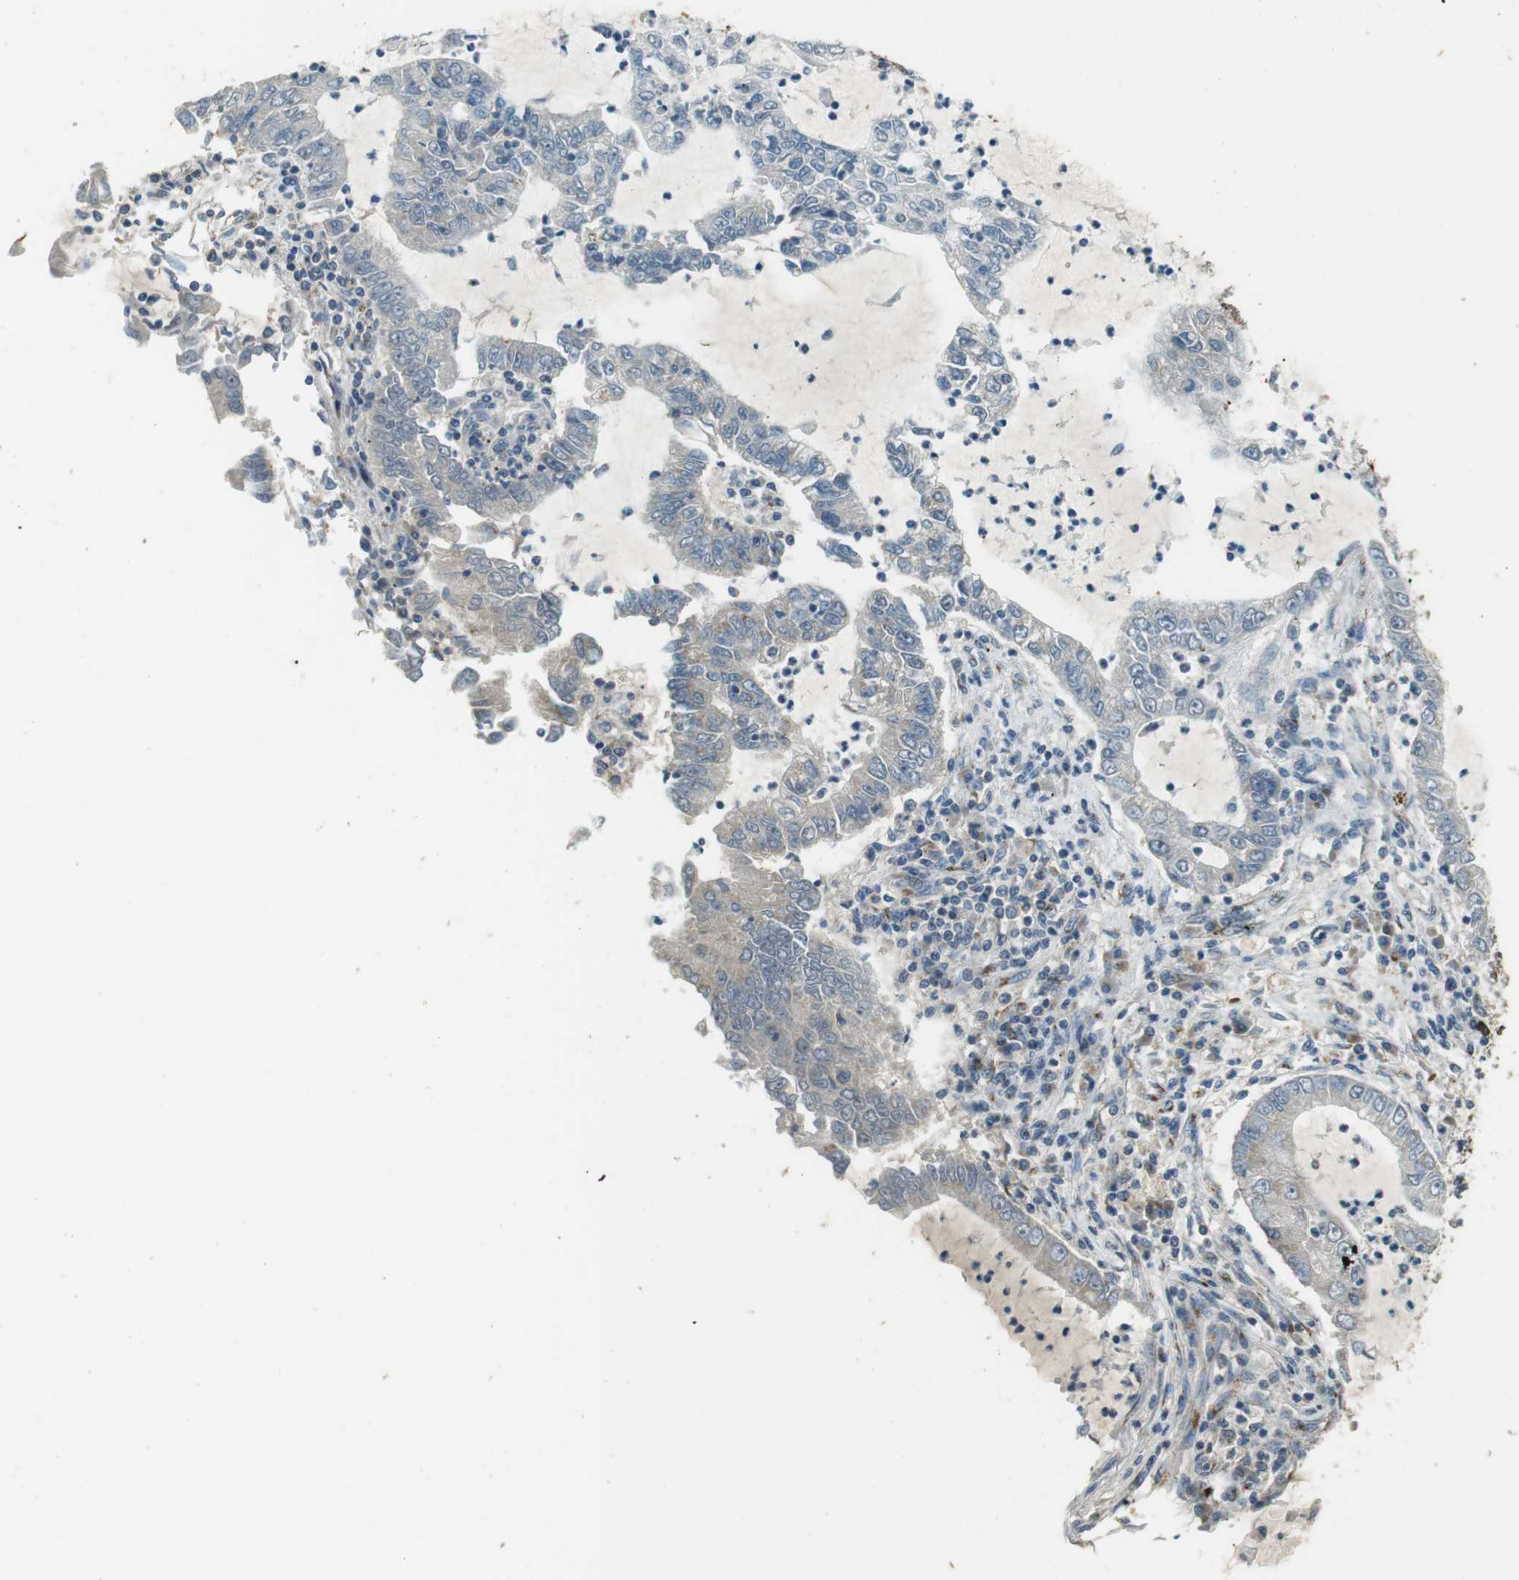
{"staining": {"intensity": "moderate", "quantity": "<25%", "location": "cytoplasmic/membranous"}, "tissue": "lung cancer", "cell_type": "Tumor cells", "image_type": "cancer", "snomed": [{"axis": "morphology", "description": "Adenocarcinoma, NOS"}, {"axis": "topography", "description": "Lung"}], "caption": "Immunohistochemistry (IHC) of human lung cancer demonstrates low levels of moderate cytoplasmic/membranous expression in about <25% of tumor cells. The staining is performed using DAB brown chromogen to label protein expression. The nuclei are counter-stained blue using hematoxylin.", "gene": "TMEM115", "patient": {"sex": "female", "age": 51}}